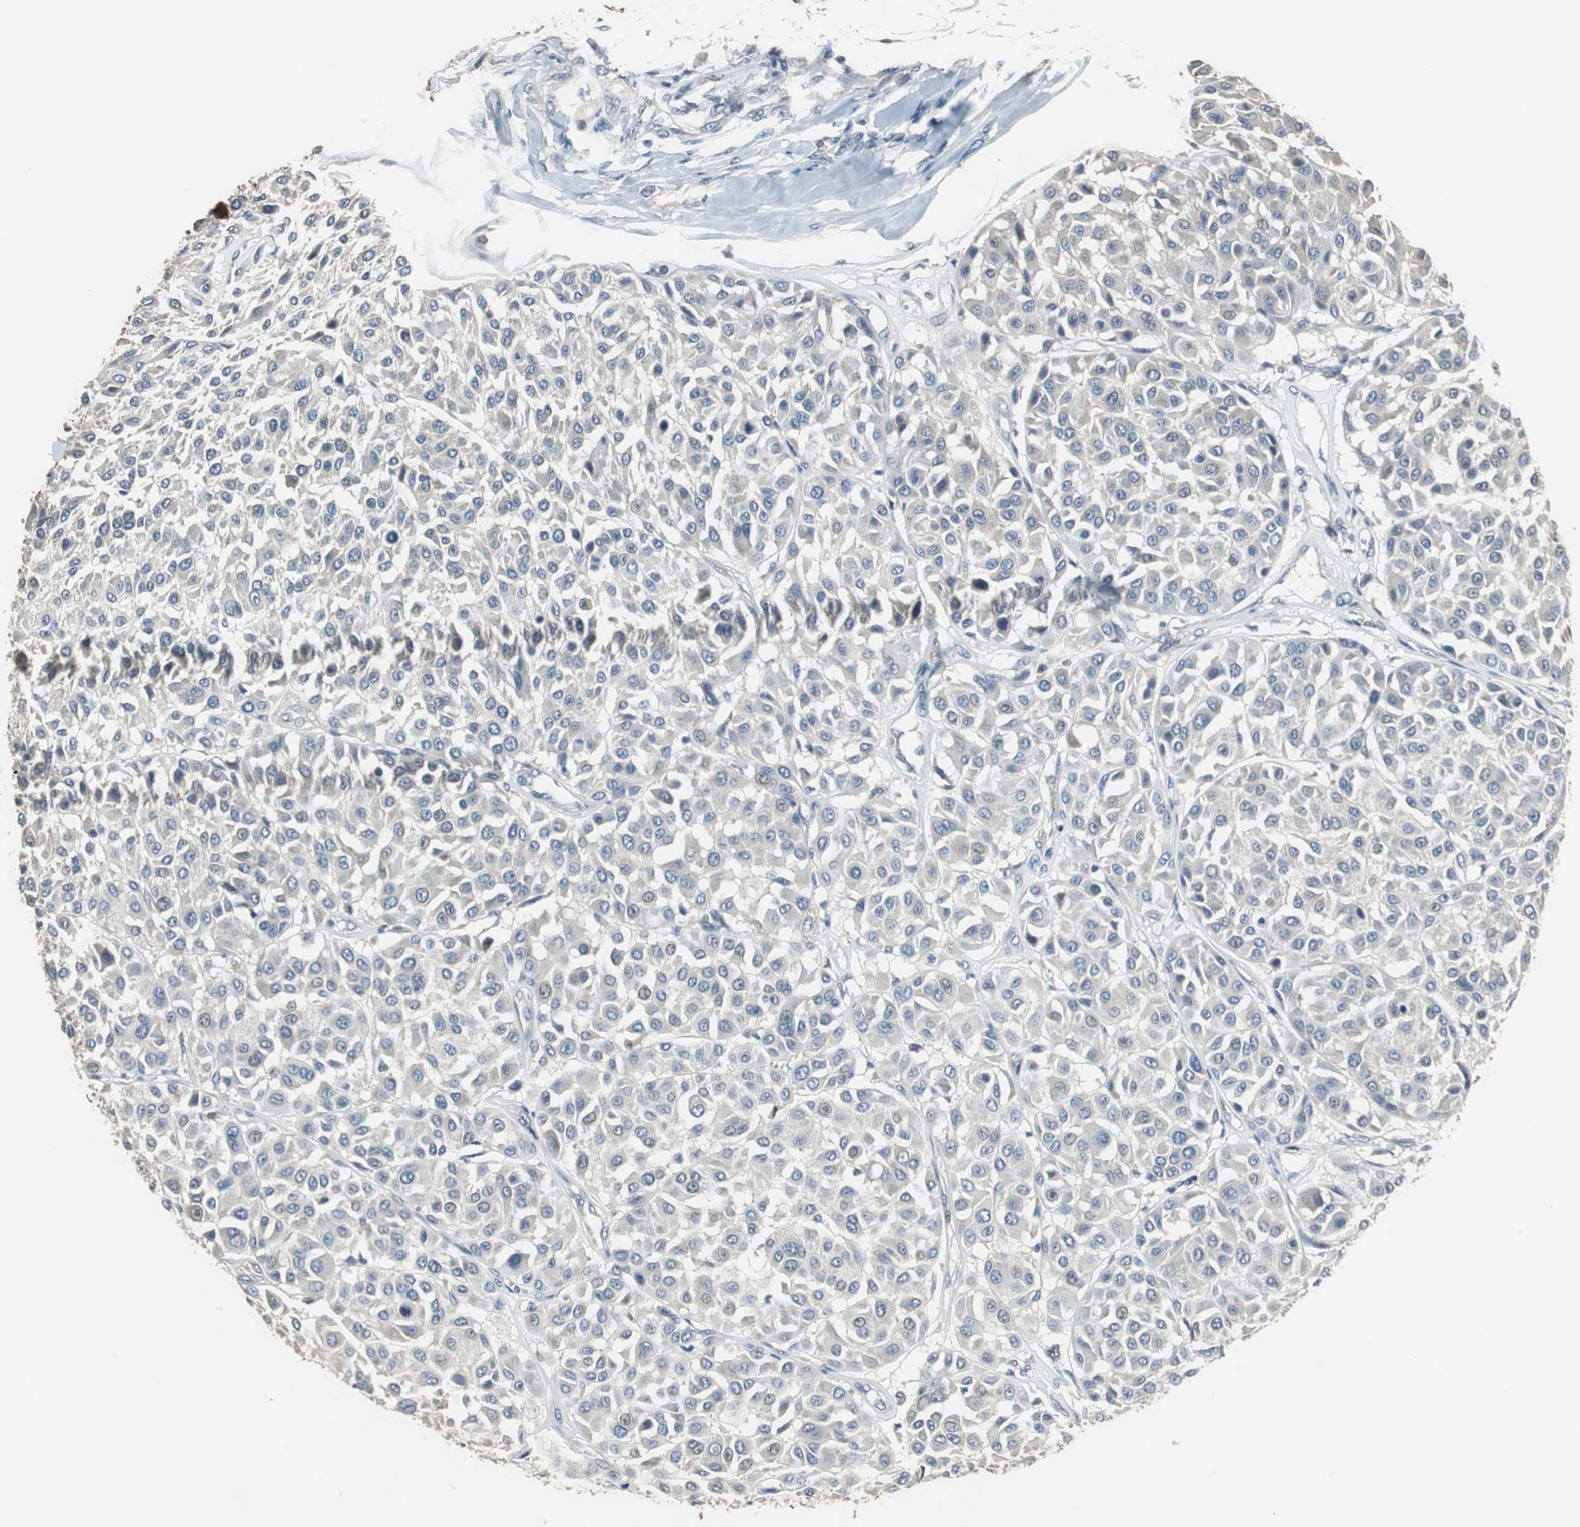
{"staining": {"intensity": "negative", "quantity": "none", "location": "none"}, "tissue": "melanoma", "cell_type": "Tumor cells", "image_type": "cancer", "snomed": [{"axis": "morphology", "description": "Malignant melanoma, Metastatic site"}, {"axis": "topography", "description": "Soft tissue"}], "caption": "A high-resolution micrograph shows immunohistochemistry (IHC) staining of melanoma, which displays no significant expression in tumor cells.", "gene": "PI4KB", "patient": {"sex": "male", "age": 41}}